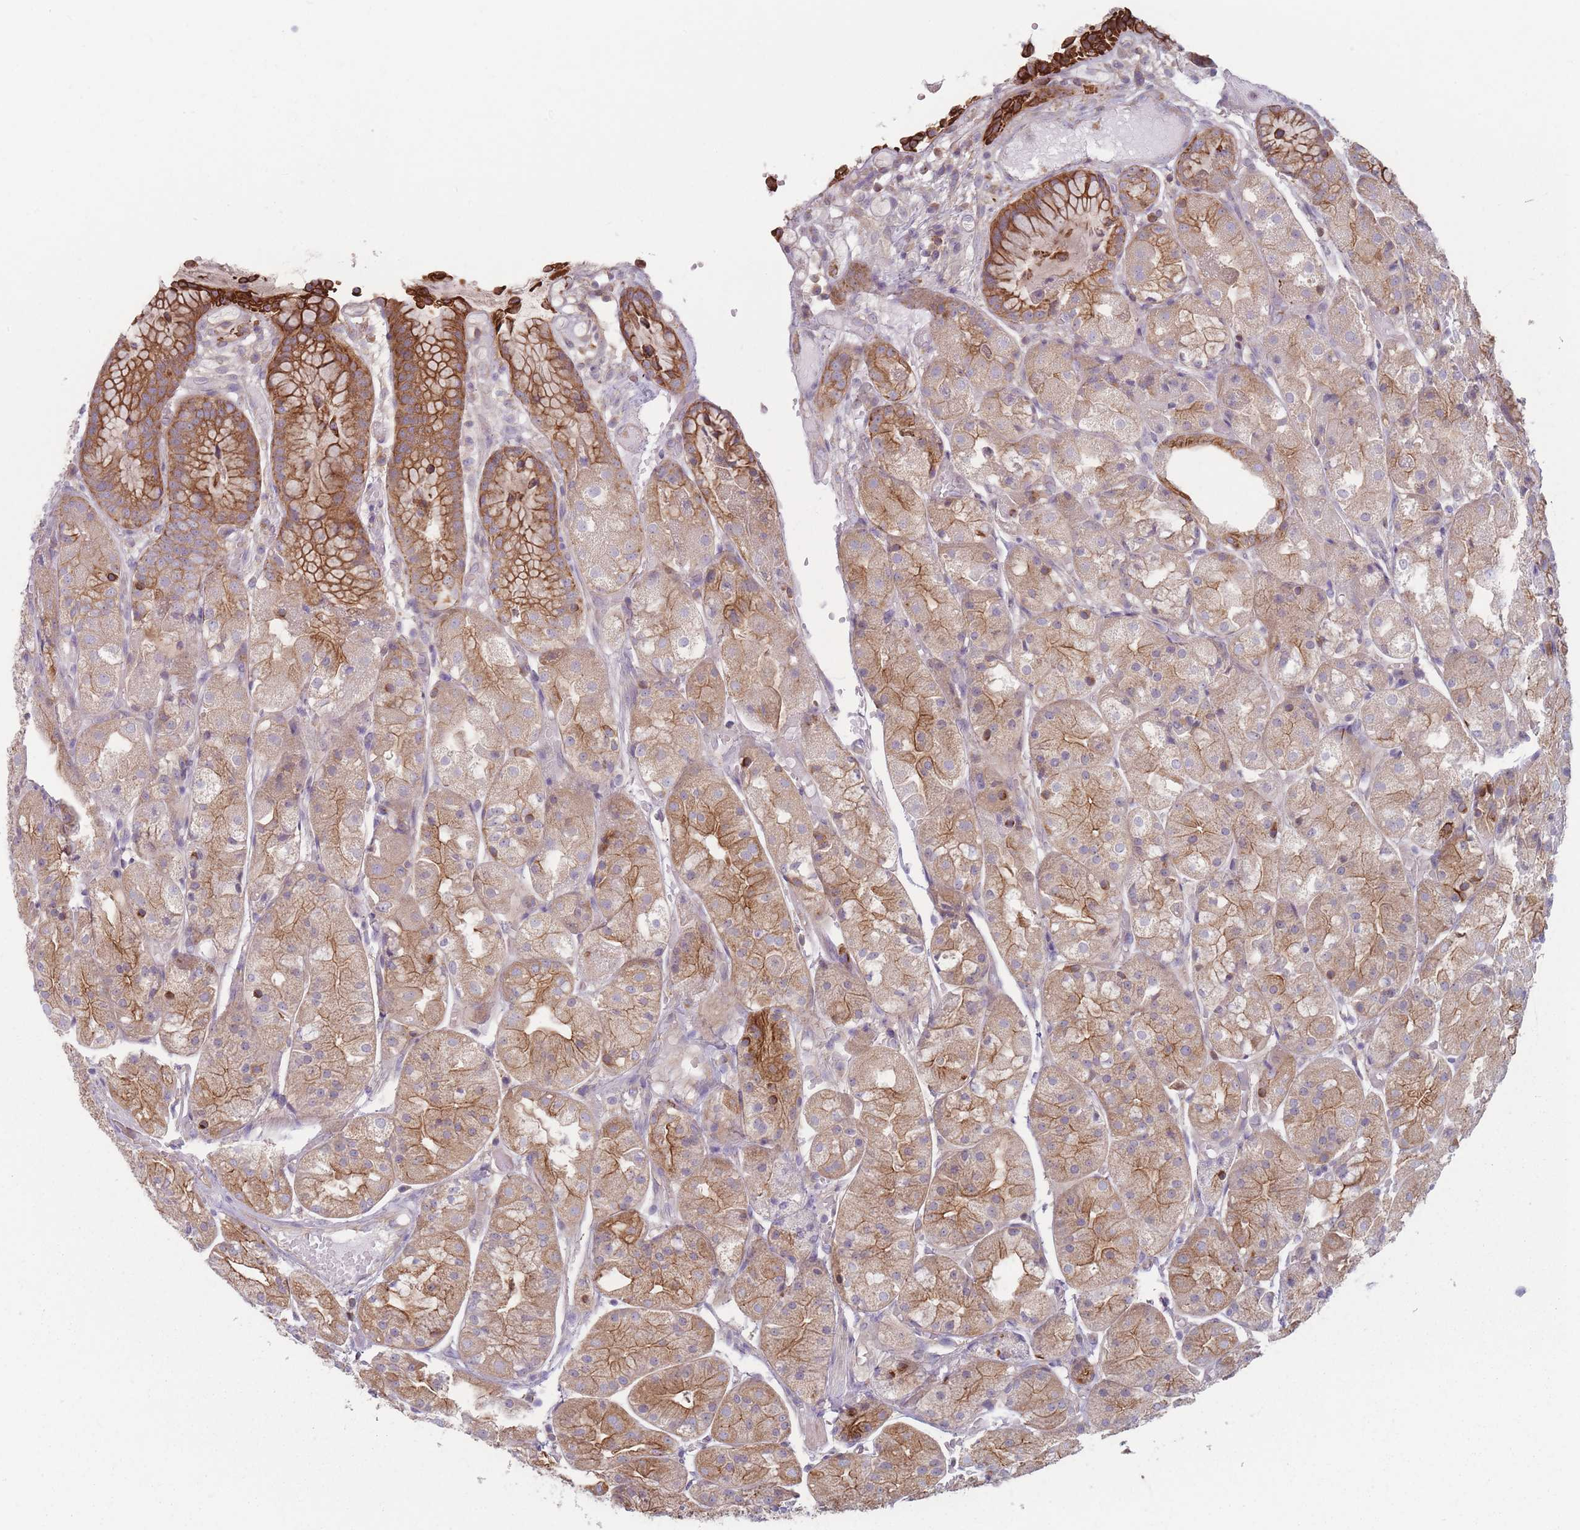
{"staining": {"intensity": "strong", "quantity": "25%-75%", "location": "cytoplasmic/membranous"}, "tissue": "stomach", "cell_type": "Glandular cells", "image_type": "normal", "snomed": [{"axis": "morphology", "description": "Normal tissue, NOS"}, {"axis": "topography", "description": "Stomach, upper"}], "caption": "High-power microscopy captured an immunohistochemistry histopathology image of normal stomach, revealing strong cytoplasmic/membranous expression in approximately 25%-75% of glandular cells. (brown staining indicates protein expression, while blue staining denotes nuclei).", "gene": "HSBP1L1", "patient": {"sex": "male", "age": 72}}